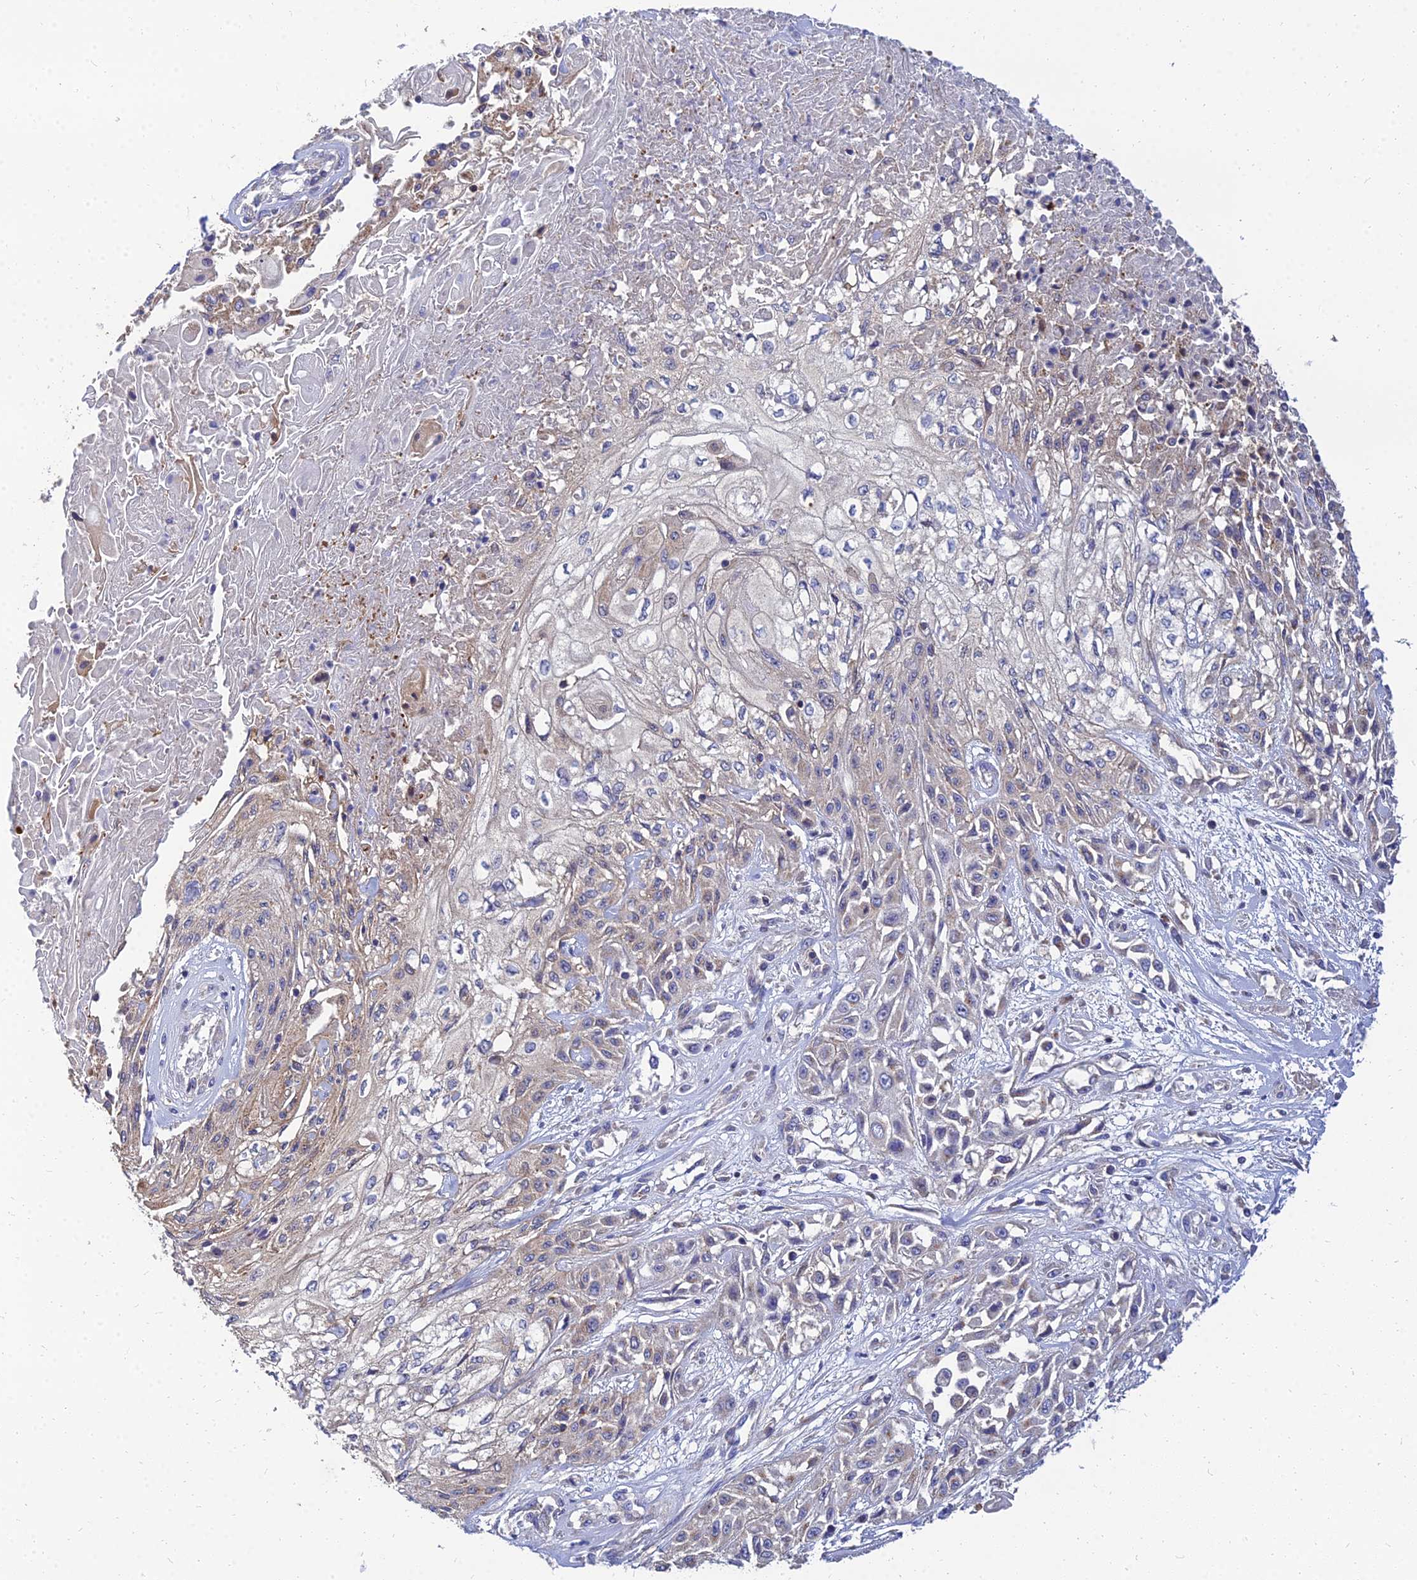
{"staining": {"intensity": "weak", "quantity": "25%-75%", "location": "cytoplasmic/membranous"}, "tissue": "skin cancer", "cell_type": "Tumor cells", "image_type": "cancer", "snomed": [{"axis": "morphology", "description": "Squamous cell carcinoma, NOS"}, {"axis": "morphology", "description": "Squamous cell carcinoma, metastatic, NOS"}, {"axis": "topography", "description": "Skin"}, {"axis": "topography", "description": "Lymph node"}], "caption": "Protein staining by IHC demonstrates weak cytoplasmic/membranous staining in about 25%-75% of tumor cells in squamous cell carcinoma (skin).", "gene": "NPY", "patient": {"sex": "male", "age": 75}}